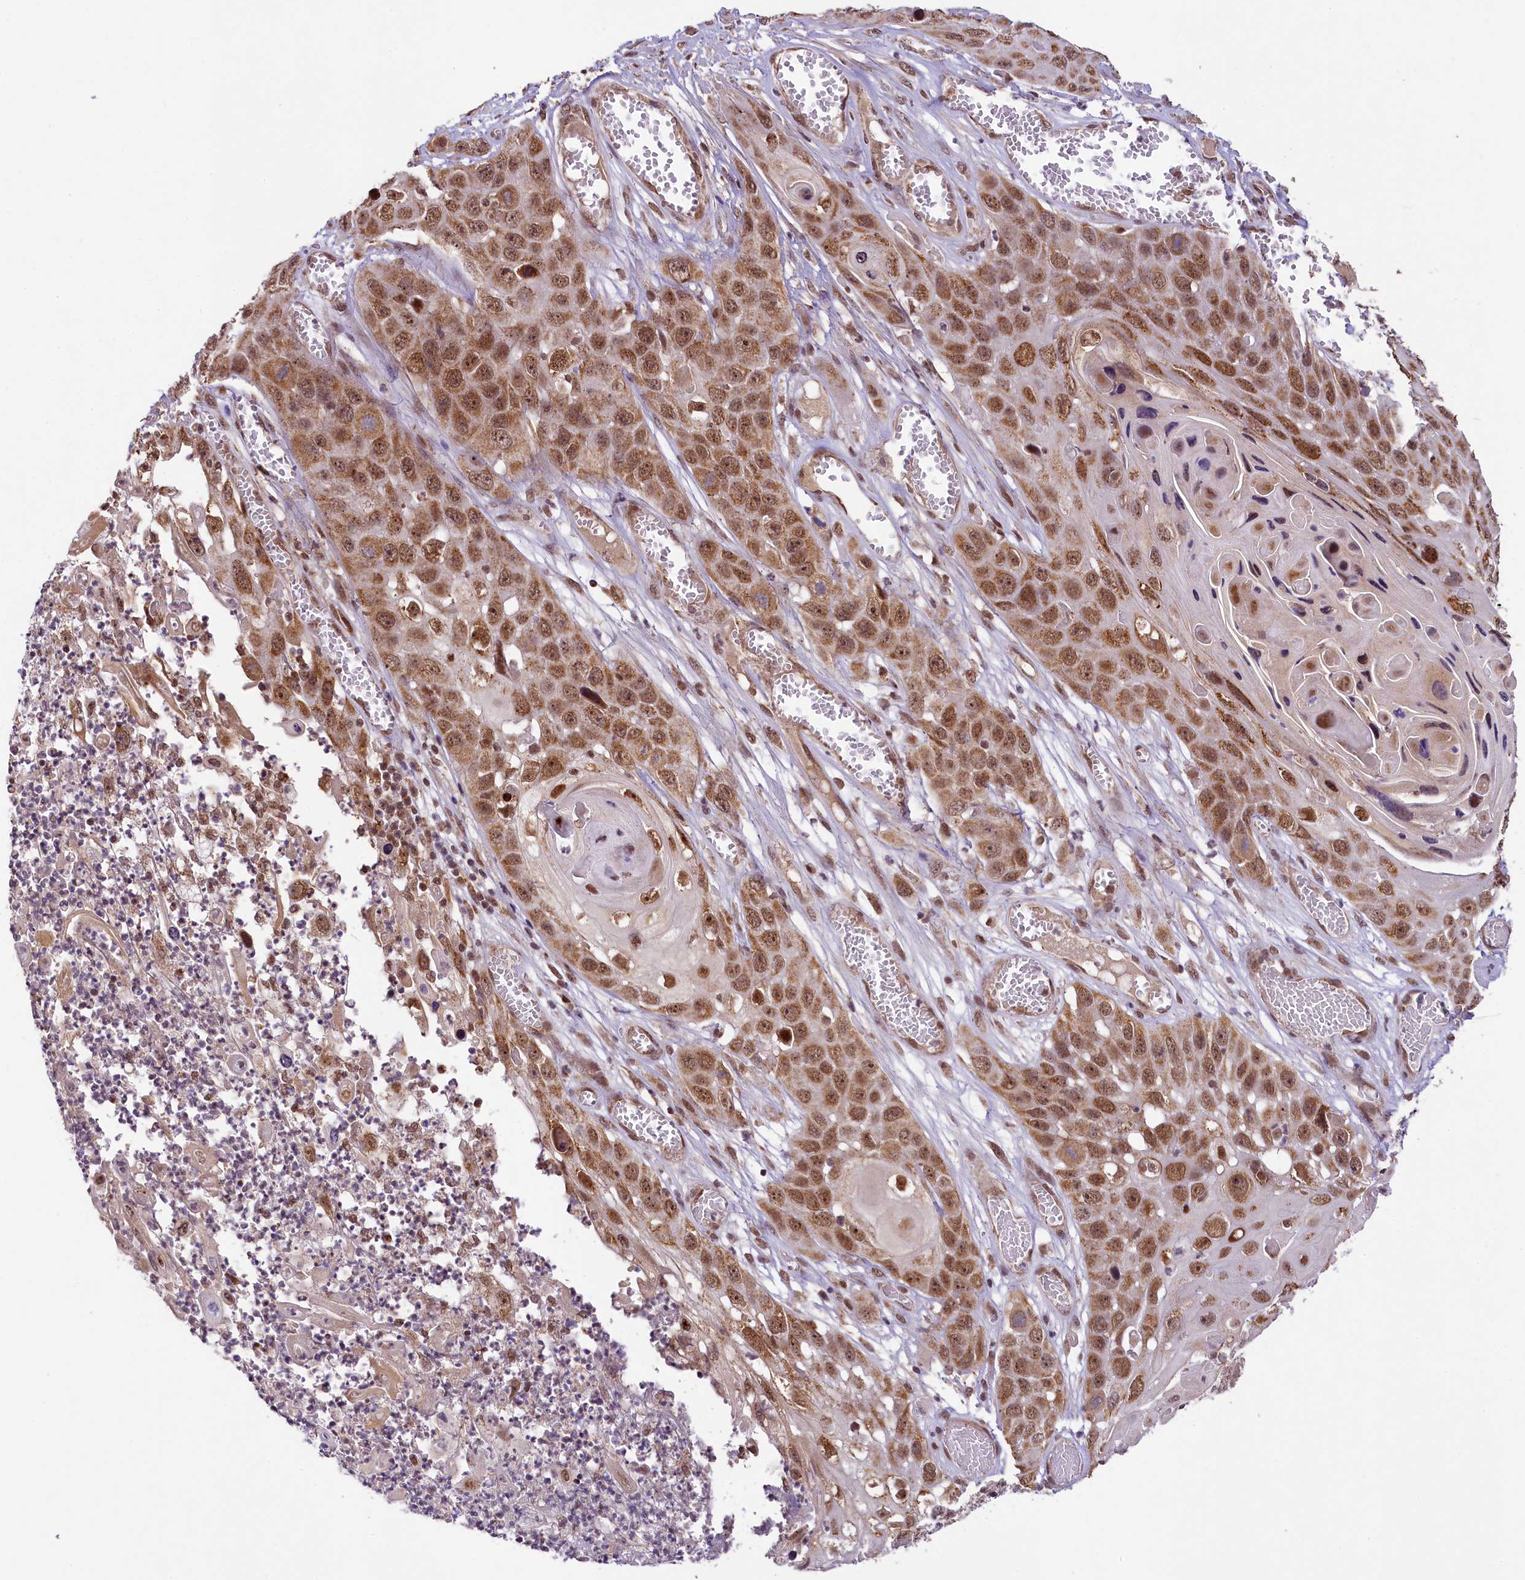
{"staining": {"intensity": "strong", "quantity": ">75%", "location": "cytoplasmic/membranous,nuclear"}, "tissue": "skin cancer", "cell_type": "Tumor cells", "image_type": "cancer", "snomed": [{"axis": "morphology", "description": "Squamous cell carcinoma, NOS"}, {"axis": "topography", "description": "Skin"}], "caption": "Immunohistochemical staining of human skin squamous cell carcinoma displays high levels of strong cytoplasmic/membranous and nuclear expression in approximately >75% of tumor cells.", "gene": "PAF1", "patient": {"sex": "male", "age": 55}}